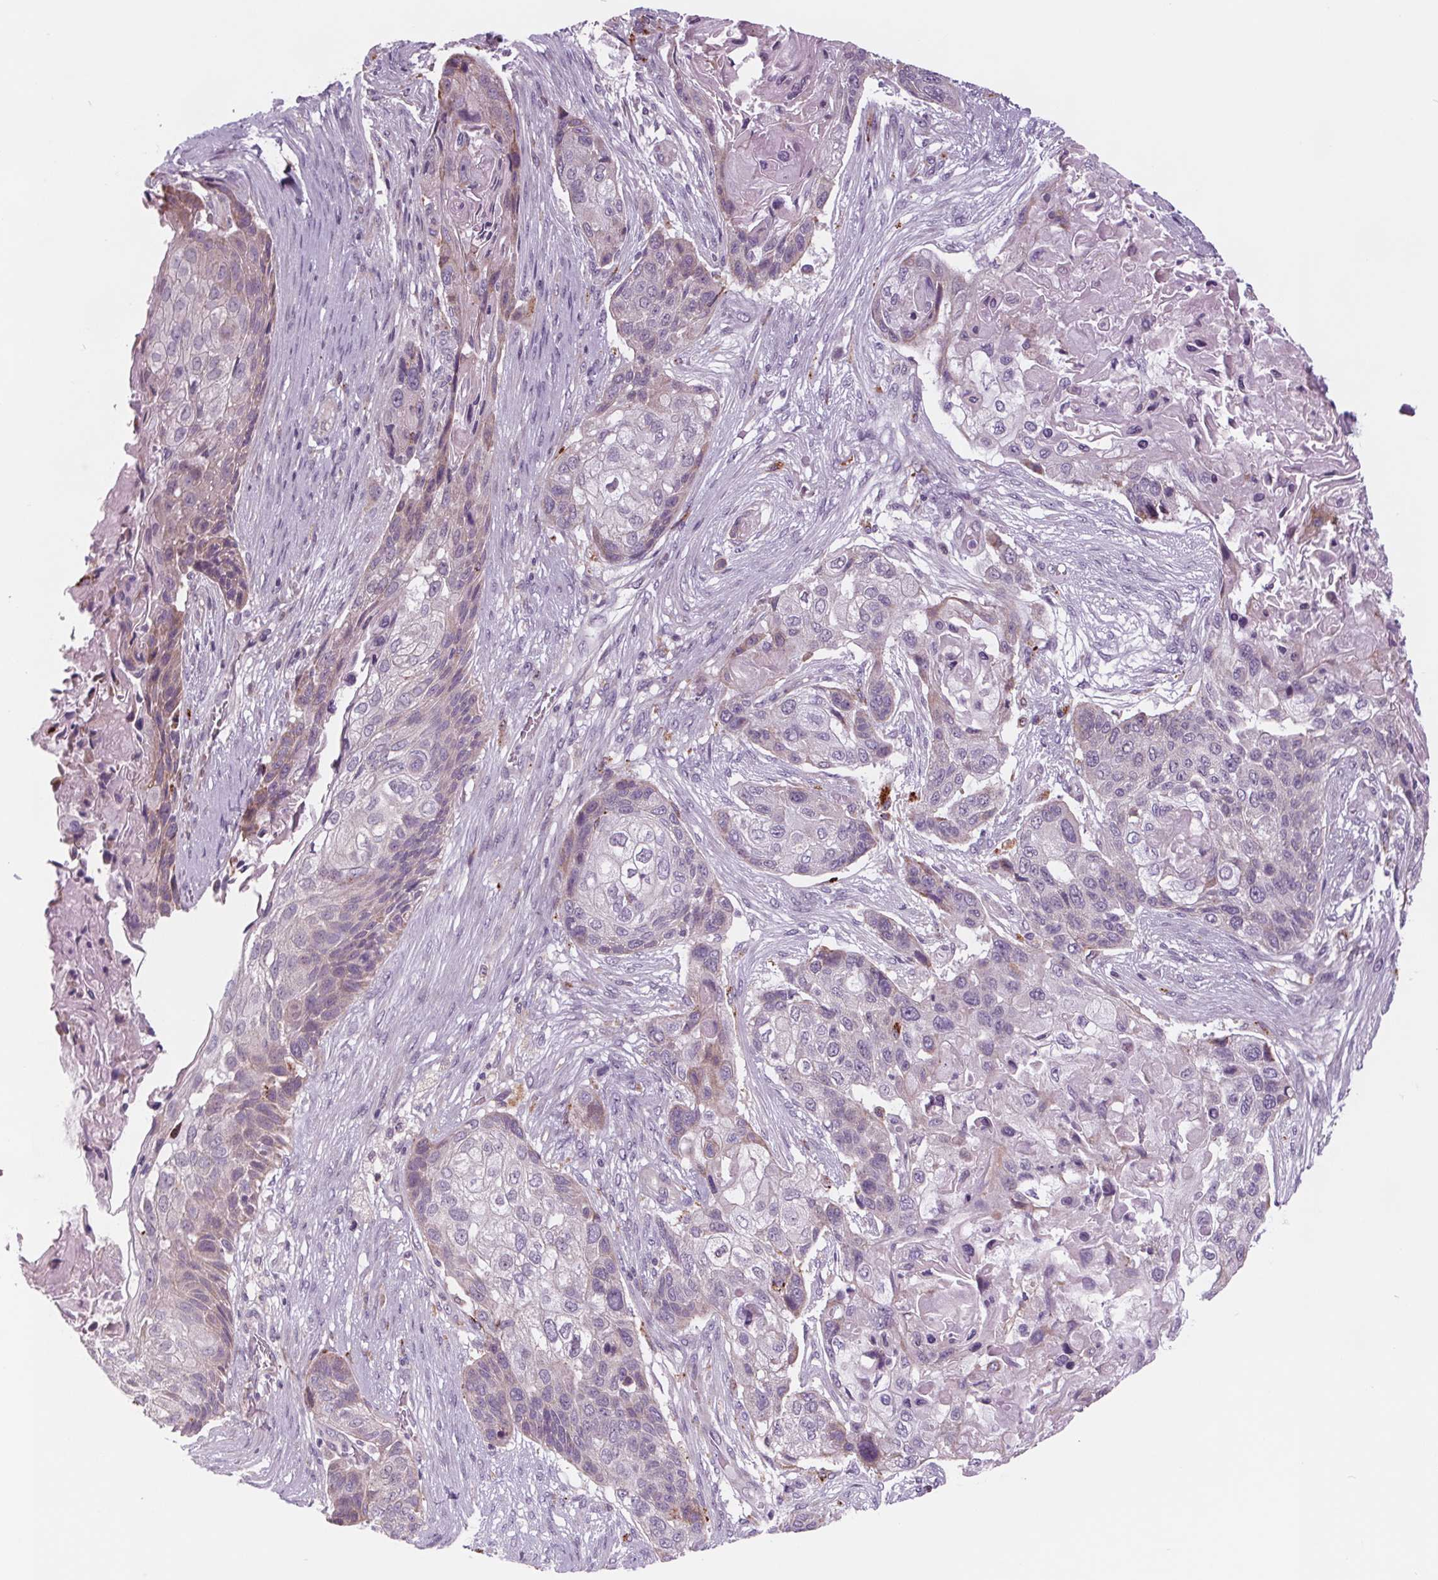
{"staining": {"intensity": "weak", "quantity": "<25%", "location": "cytoplasmic/membranous"}, "tissue": "lung cancer", "cell_type": "Tumor cells", "image_type": "cancer", "snomed": [{"axis": "morphology", "description": "Squamous cell carcinoma, NOS"}, {"axis": "topography", "description": "Lung"}], "caption": "IHC histopathology image of human lung cancer stained for a protein (brown), which displays no positivity in tumor cells.", "gene": "SAMD5", "patient": {"sex": "male", "age": 69}}